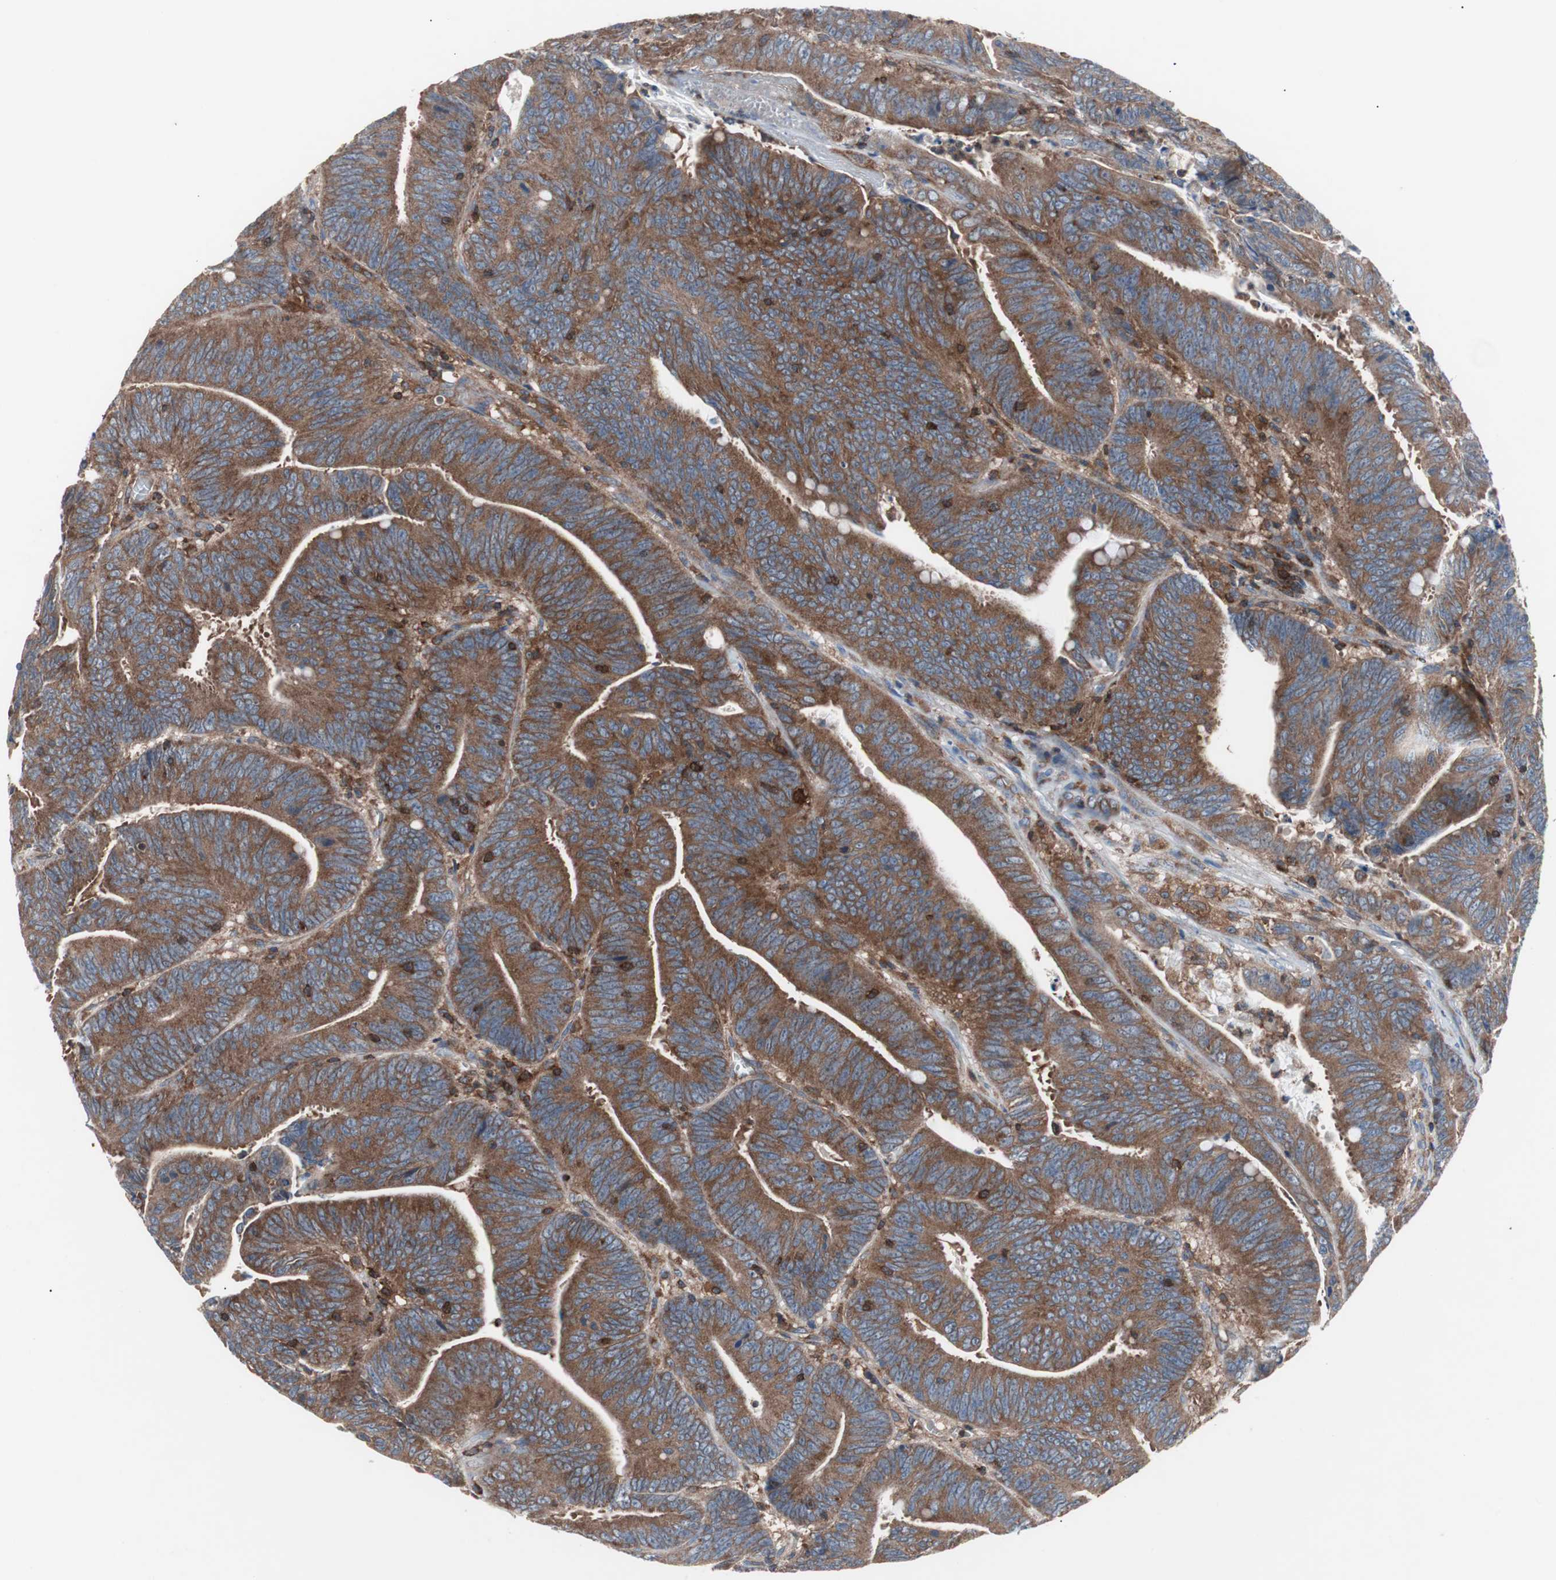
{"staining": {"intensity": "strong", "quantity": ">75%", "location": "cytoplasmic/membranous"}, "tissue": "colorectal cancer", "cell_type": "Tumor cells", "image_type": "cancer", "snomed": [{"axis": "morphology", "description": "Adenocarcinoma, NOS"}, {"axis": "topography", "description": "Colon"}], "caption": "An immunohistochemistry (IHC) photomicrograph of tumor tissue is shown. Protein staining in brown labels strong cytoplasmic/membranous positivity in colorectal cancer within tumor cells. (Stains: DAB (3,3'-diaminobenzidine) in brown, nuclei in blue, Microscopy: brightfield microscopy at high magnification).", "gene": "PIK3R1", "patient": {"sex": "male", "age": 45}}